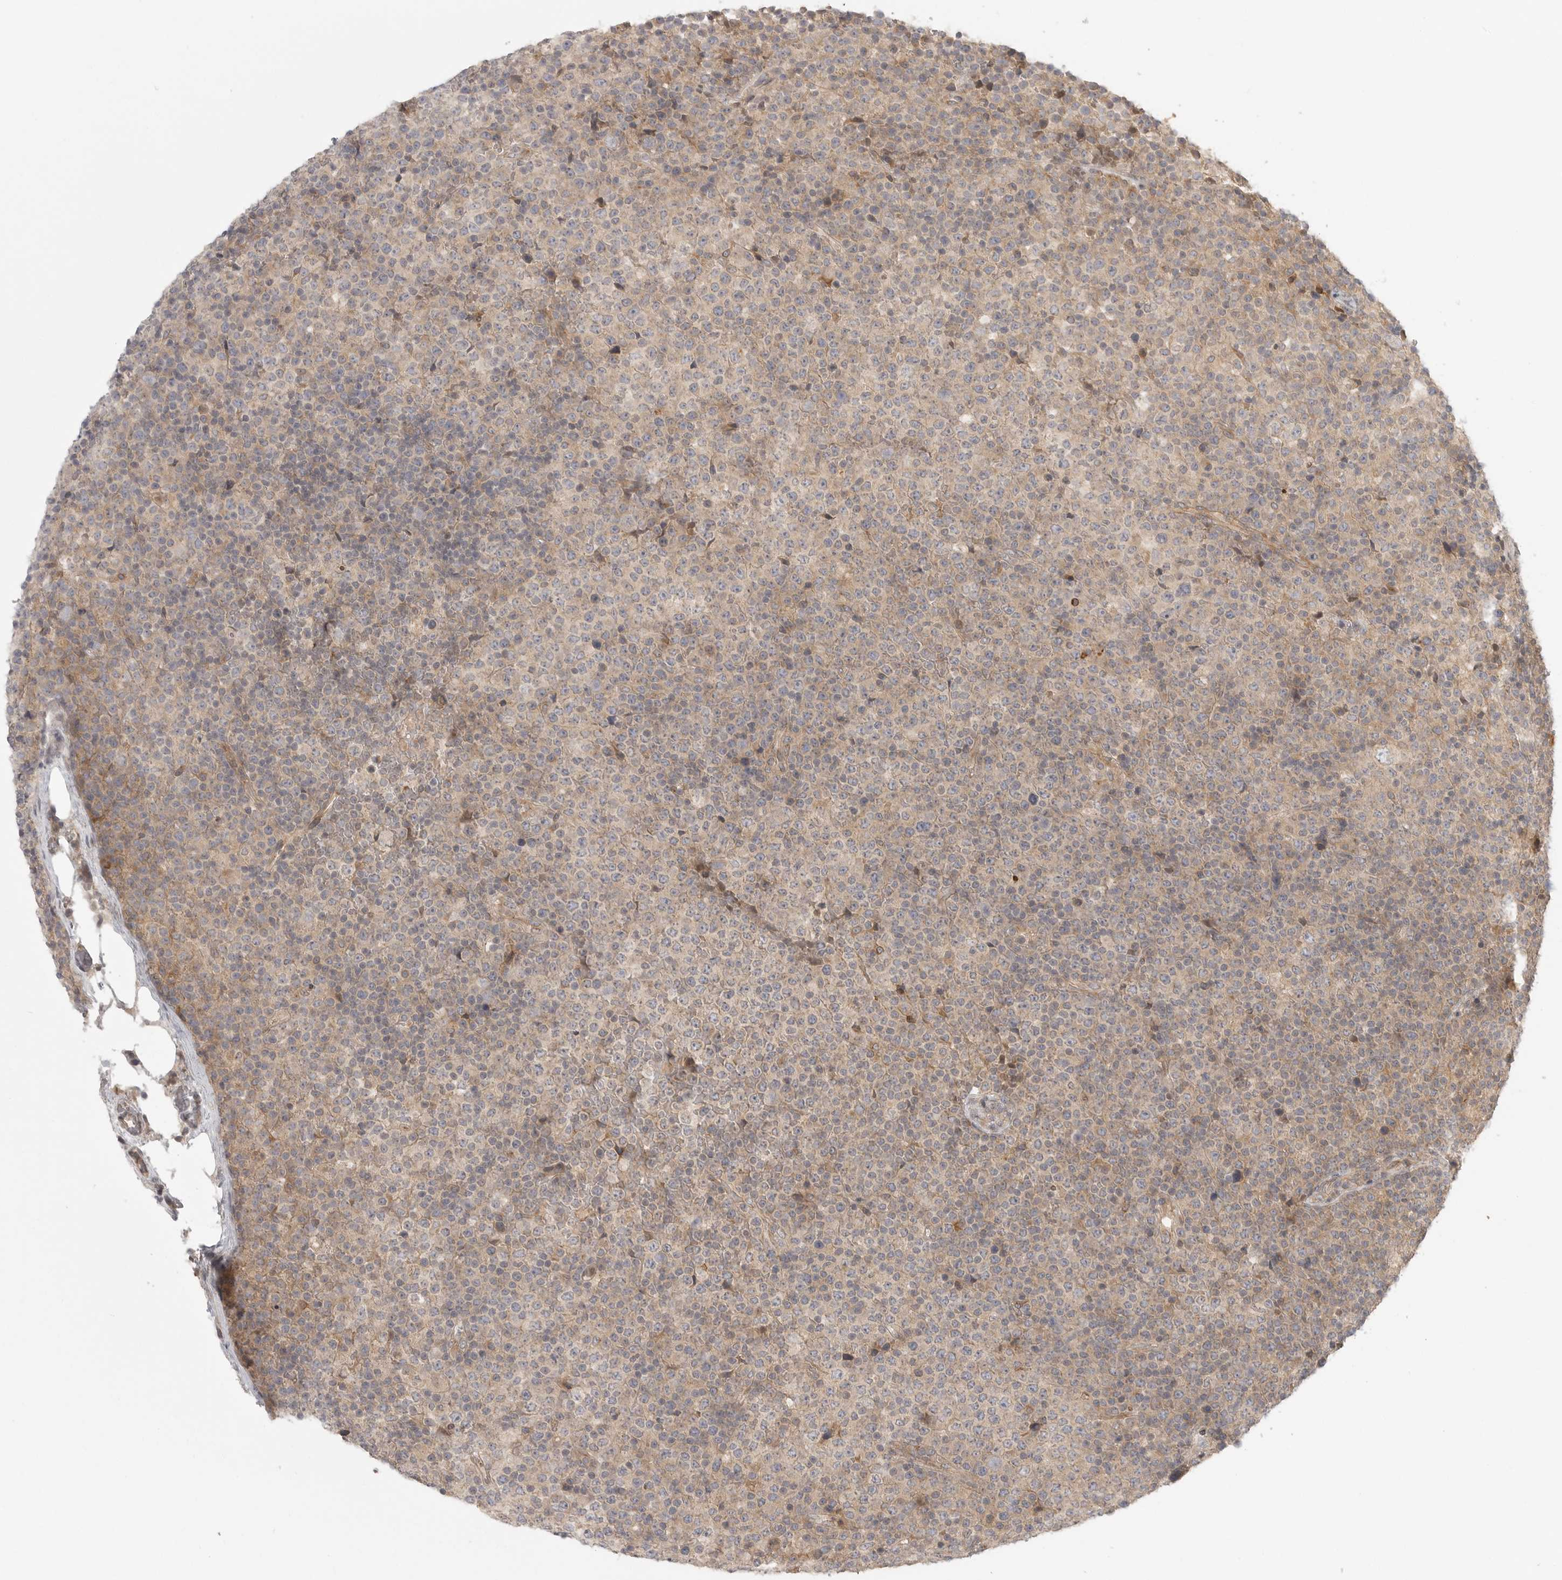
{"staining": {"intensity": "weak", "quantity": "<25%", "location": "cytoplasmic/membranous"}, "tissue": "lymphoma", "cell_type": "Tumor cells", "image_type": "cancer", "snomed": [{"axis": "morphology", "description": "Malignant lymphoma, non-Hodgkin's type, High grade"}, {"axis": "topography", "description": "Lymph node"}], "caption": "Immunohistochemistry of malignant lymphoma, non-Hodgkin's type (high-grade) displays no staining in tumor cells.", "gene": "CCPG1", "patient": {"sex": "male", "age": 13}}